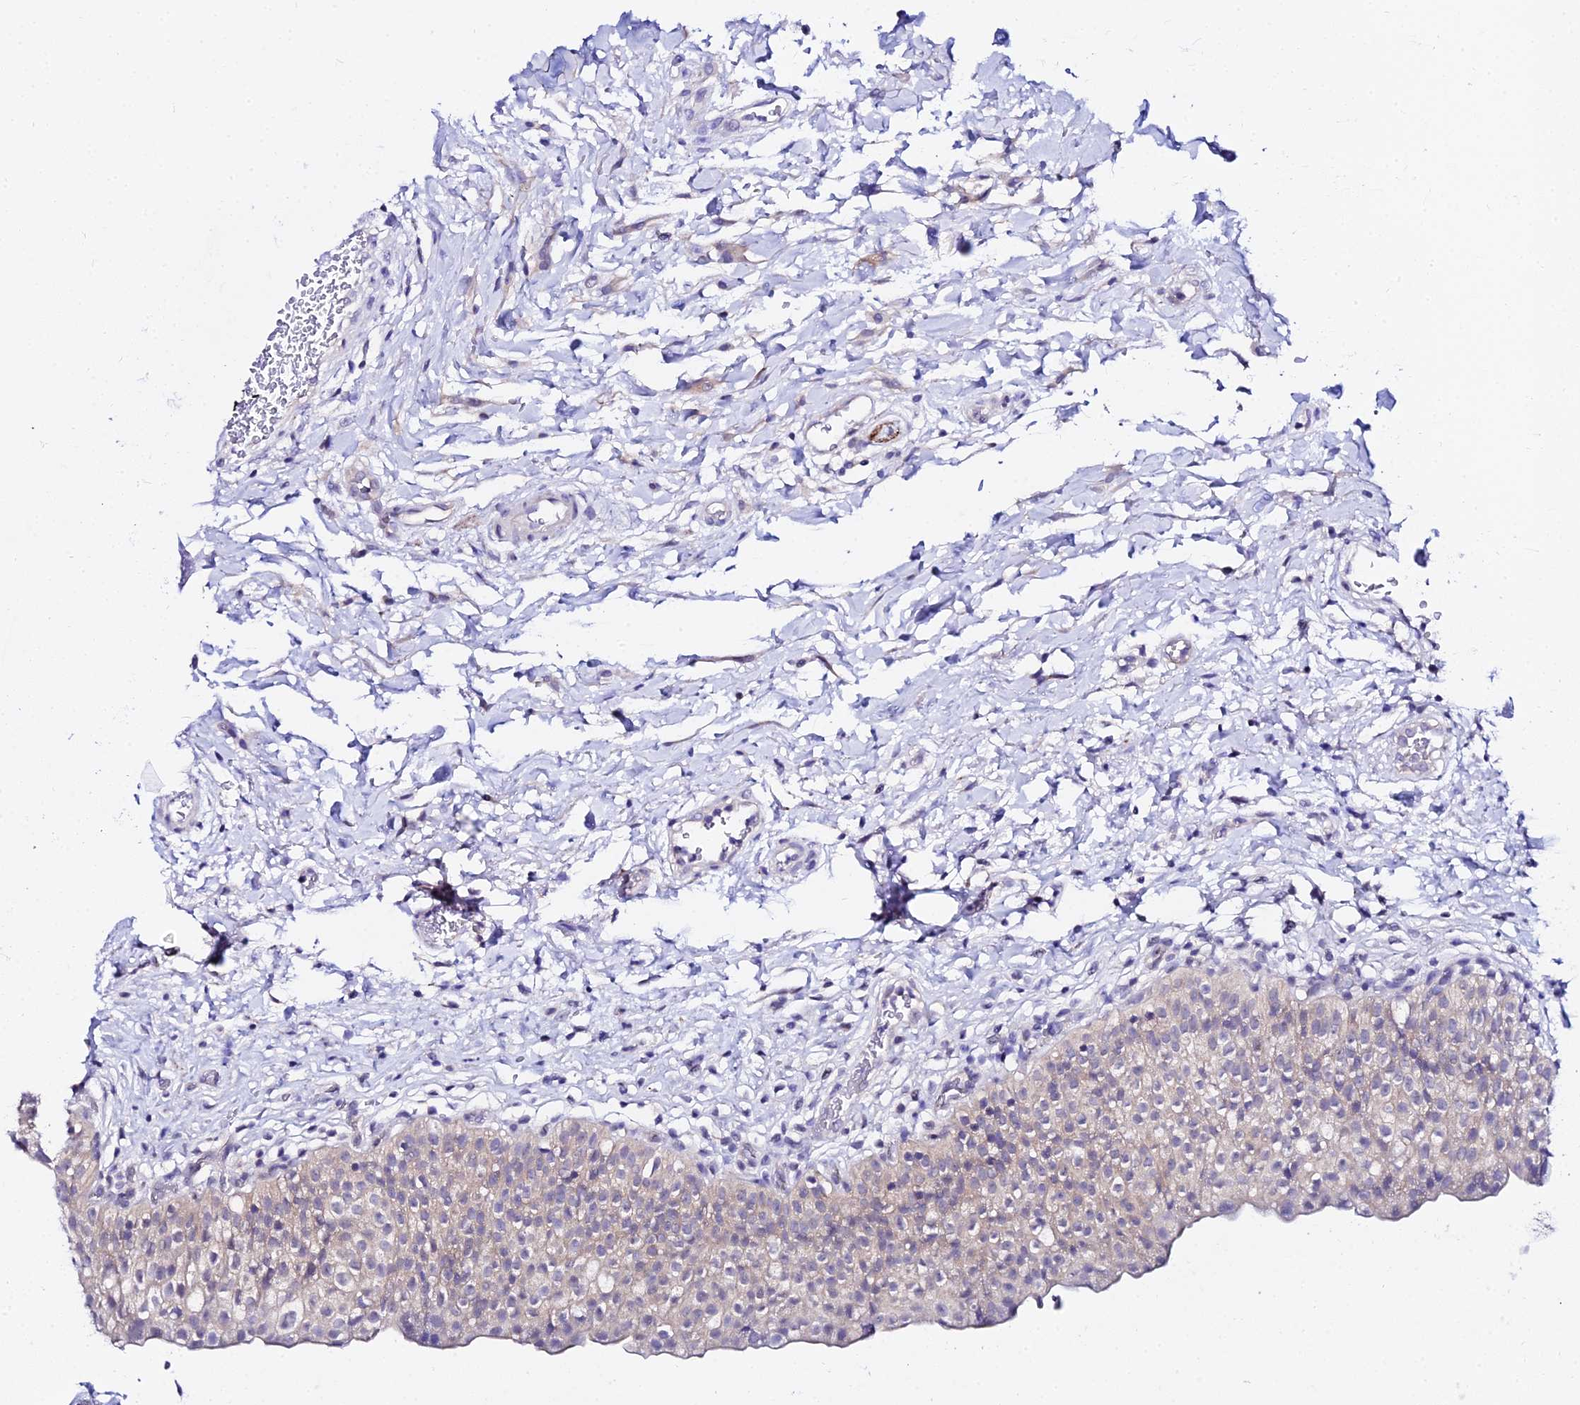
{"staining": {"intensity": "weak", "quantity": "25%-75%", "location": "cytoplasmic/membranous"}, "tissue": "urinary bladder", "cell_type": "Urothelial cells", "image_type": "normal", "snomed": [{"axis": "morphology", "description": "Normal tissue, NOS"}, {"axis": "topography", "description": "Urinary bladder"}], "caption": "Protein staining exhibits weak cytoplasmic/membranous positivity in approximately 25%-75% of urothelial cells in benign urinary bladder.", "gene": "ATG16L2", "patient": {"sex": "male", "age": 55}}